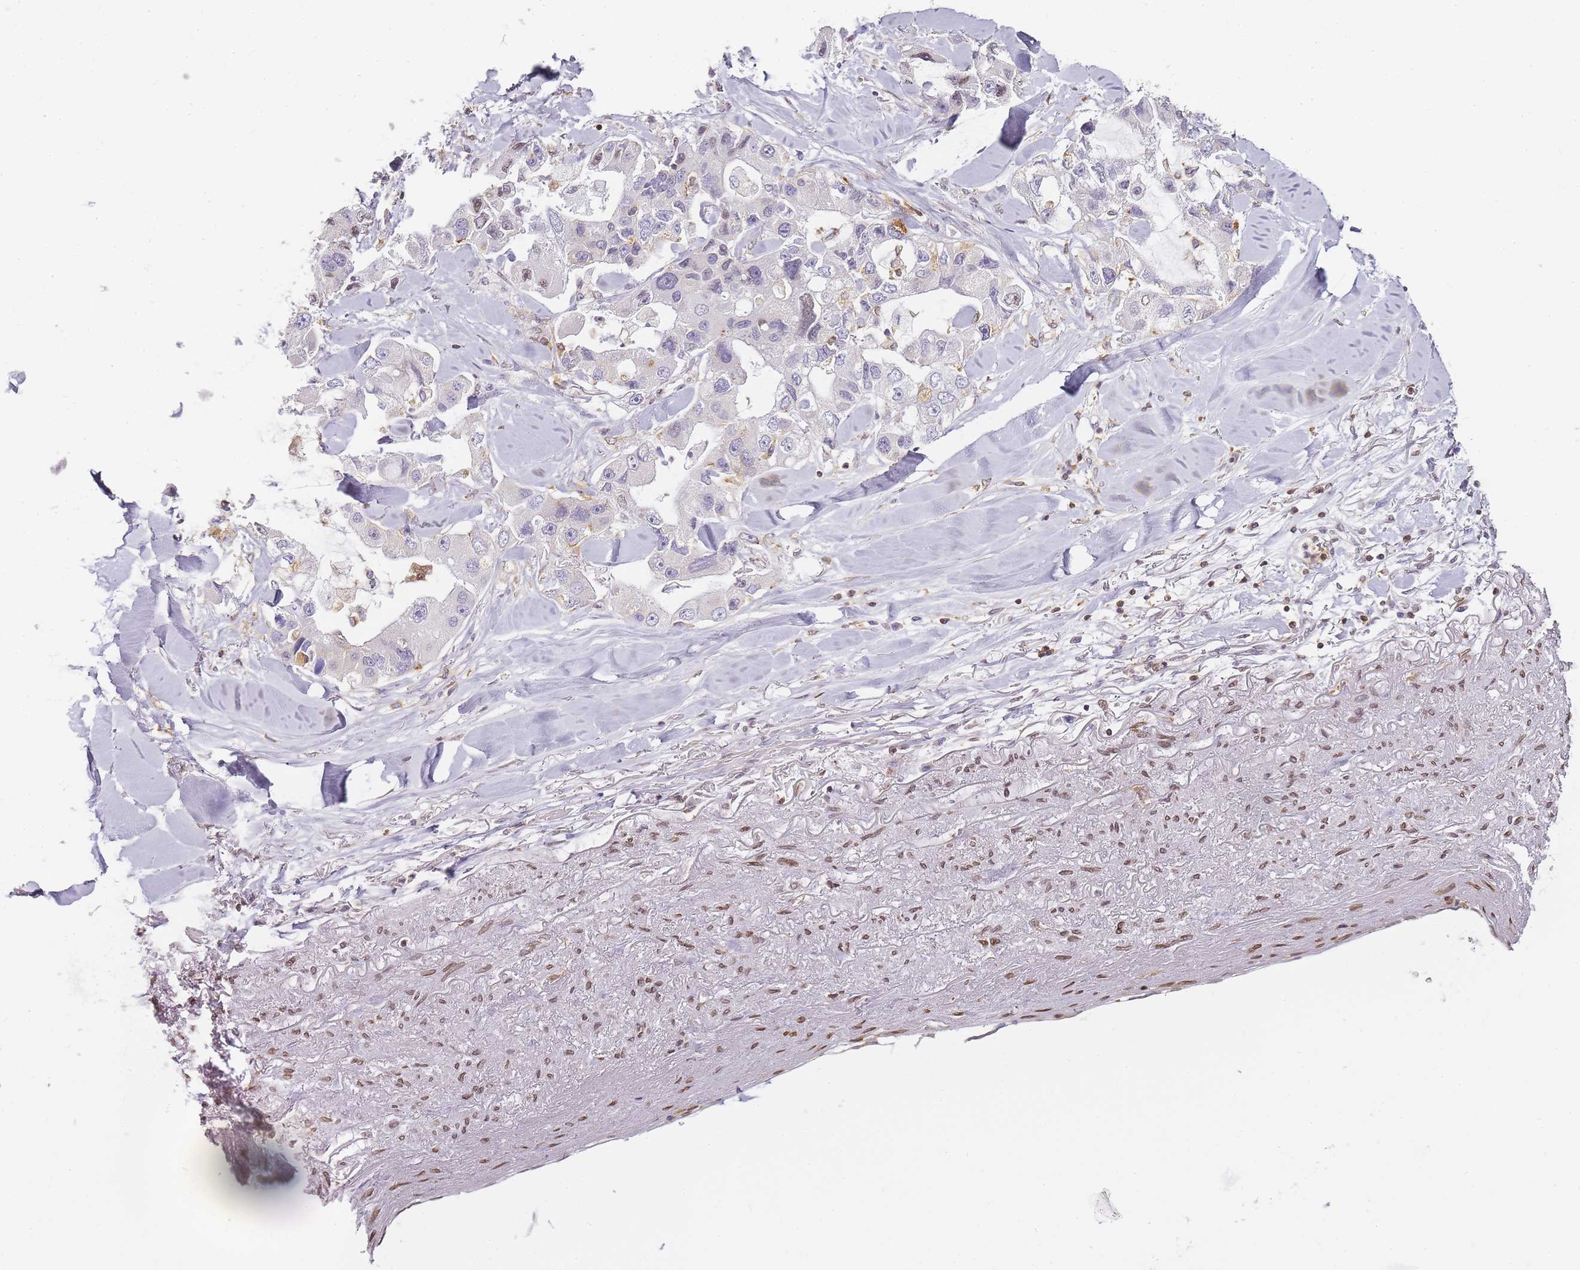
{"staining": {"intensity": "strong", "quantity": "<25%", "location": "nuclear"}, "tissue": "lung cancer", "cell_type": "Tumor cells", "image_type": "cancer", "snomed": [{"axis": "morphology", "description": "Adenocarcinoma, NOS"}, {"axis": "topography", "description": "Lung"}], "caption": "Adenocarcinoma (lung) stained for a protein demonstrates strong nuclear positivity in tumor cells.", "gene": "JAKMIP1", "patient": {"sex": "female", "age": 54}}